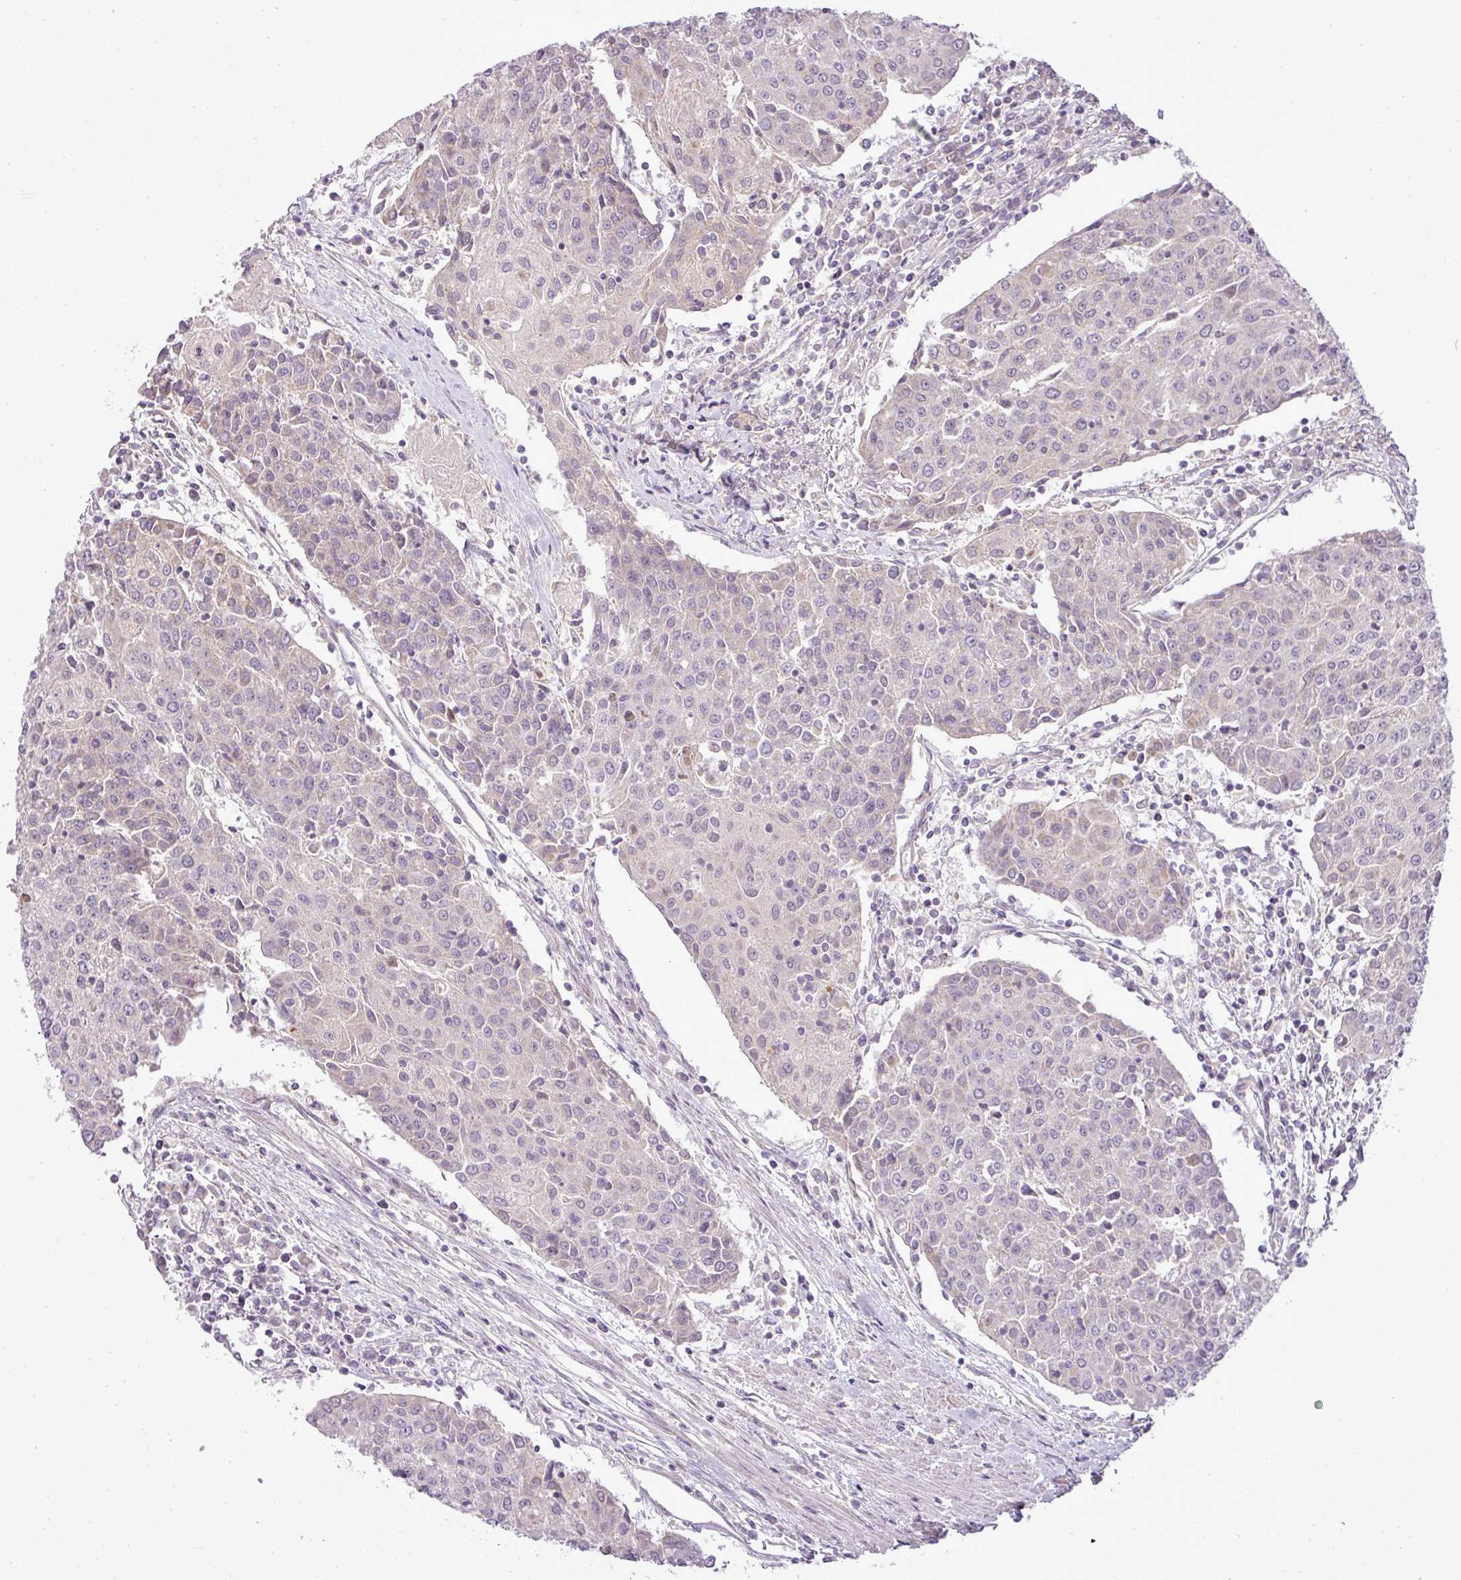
{"staining": {"intensity": "negative", "quantity": "none", "location": "none"}, "tissue": "urothelial cancer", "cell_type": "Tumor cells", "image_type": "cancer", "snomed": [{"axis": "morphology", "description": "Urothelial carcinoma, High grade"}, {"axis": "topography", "description": "Urinary bladder"}], "caption": "DAB (3,3'-diaminobenzidine) immunohistochemical staining of urothelial cancer displays no significant expression in tumor cells.", "gene": "ZDHHC1", "patient": {"sex": "female", "age": 85}}